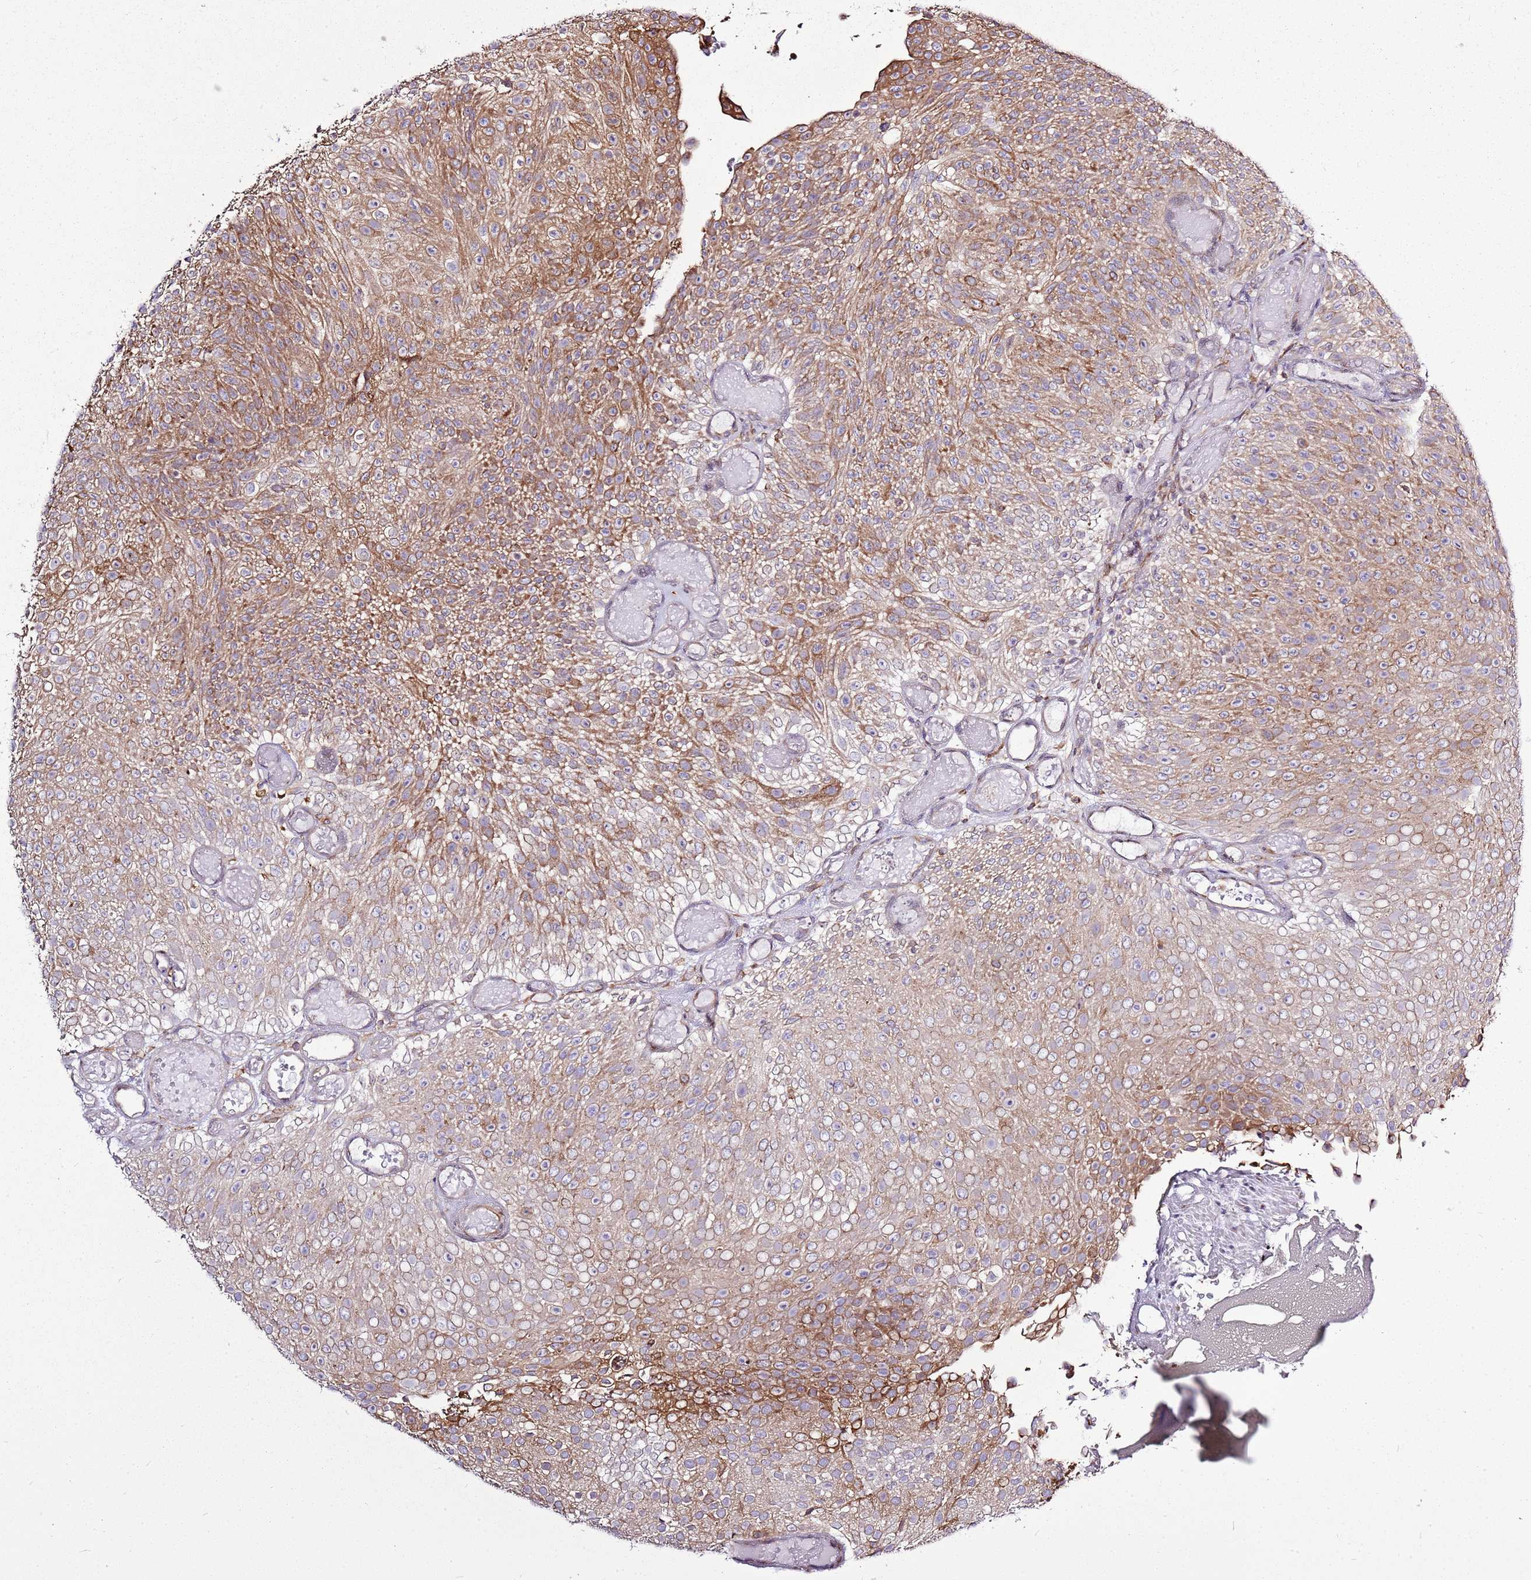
{"staining": {"intensity": "moderate", "quantity": ">75%", "location": "cytoplasmic/membranous"}, "tissue": "urothelial cancer", "cell_type": "Tumor cells", "image_type": "cancer", "snomed": [{"axis": "morphology", "description": "Urothelial carcinoma, Low grade"}, {"axis": "topography", "description": "Urinary bladder"}], "caption": "A photomicrograph of human urothelial carcinoma (low-grade) stained for a protein exhibits moderate cytoplasmic/membranous brown staining in tumor cells. (IHC, brightfield microscopy, high magnification).", "gene": "TMED10", "patient": {"sex": "male", "age": 78}}